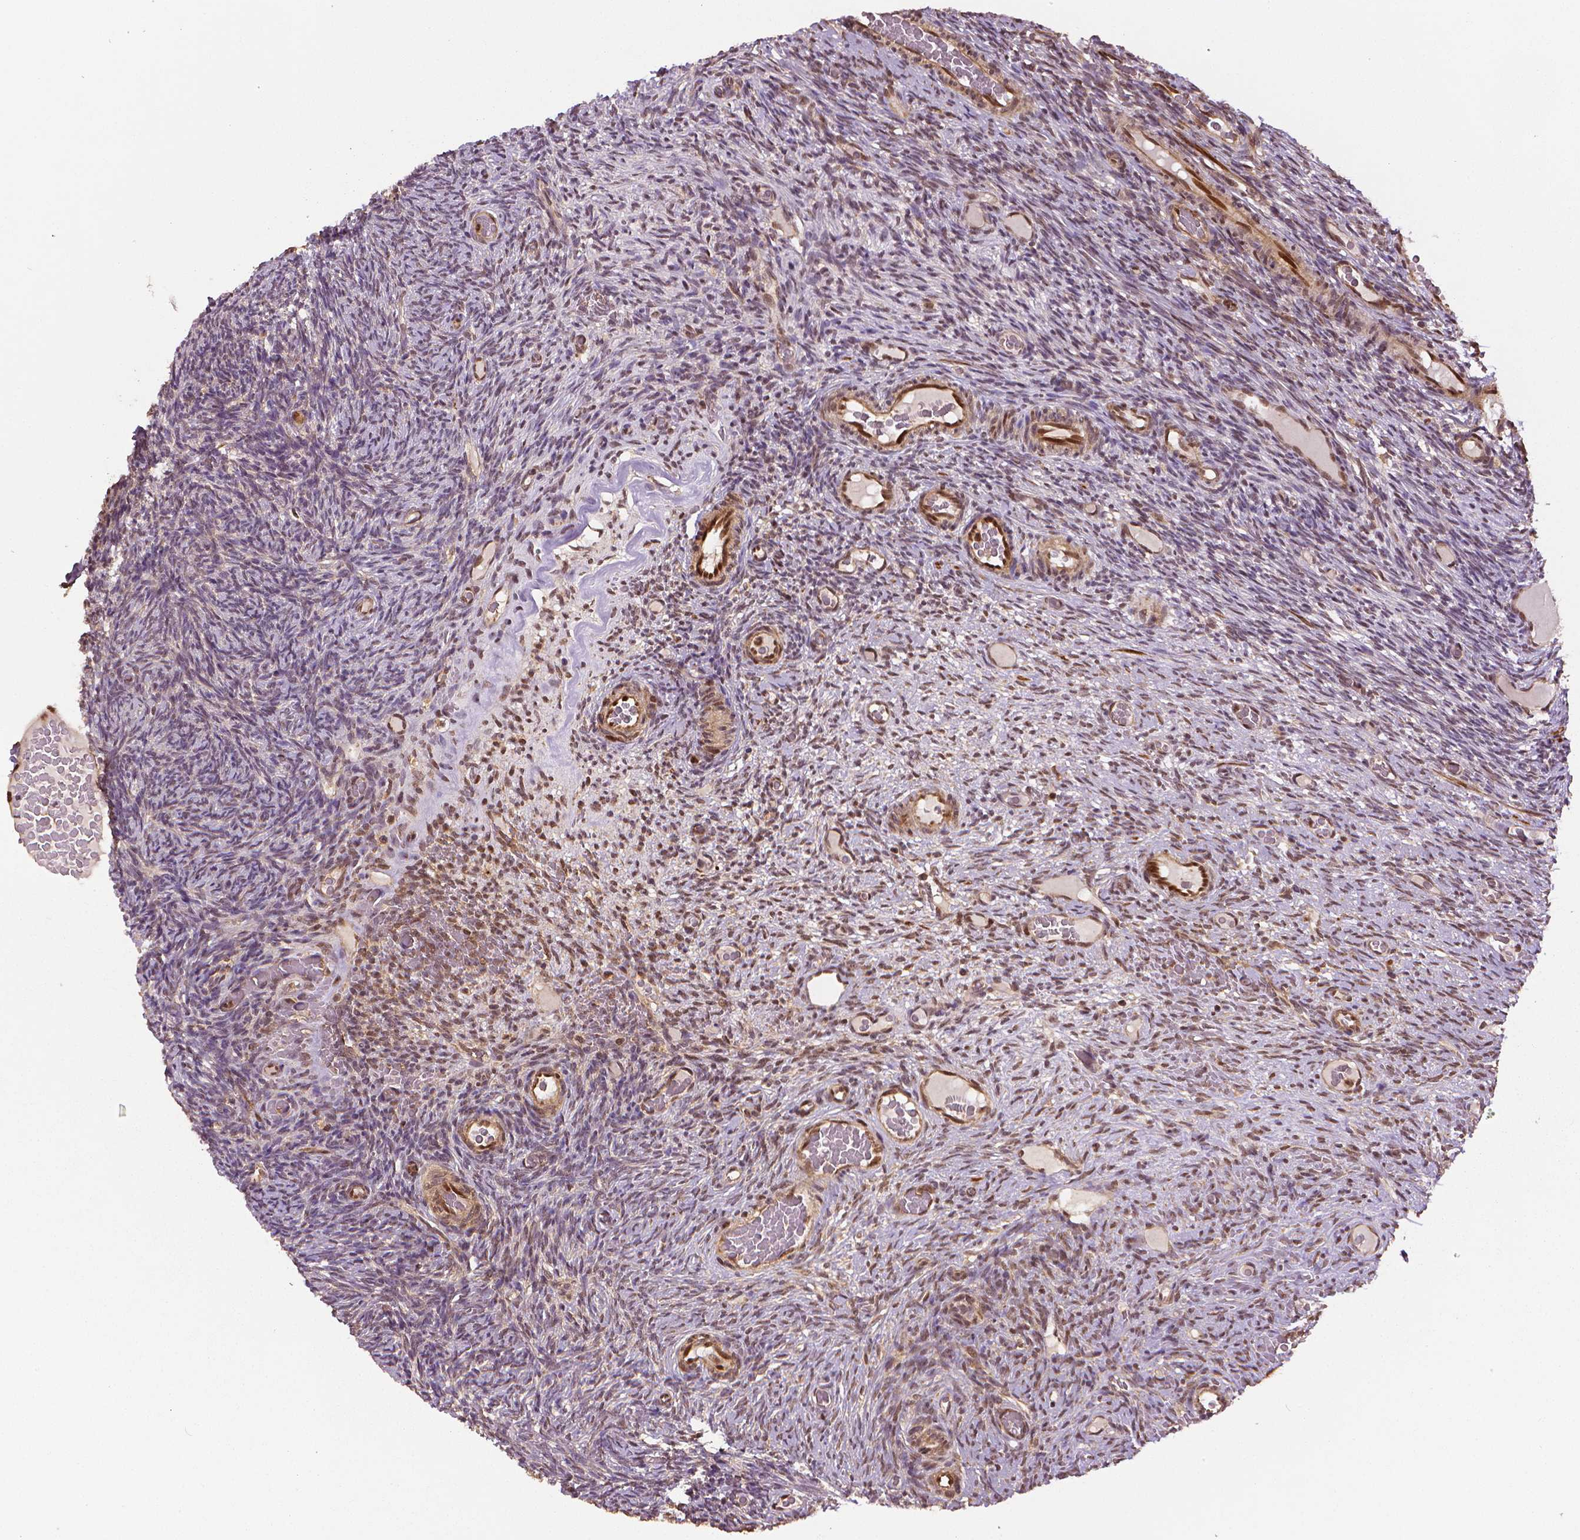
{"staining": {"intensity": "strong", "quantity": ">75%", "location": "nuclear"}, "tissue": "ovary", "cell_type": "Follicle cells", "image_type": "normal", "snomed": [{"axis": "morphology", "description": "Normal tissue, NOS"}, {"axis": "topography", "description": "Ovary"}], "caption": "Immunohistochemical staining of benign human ovary demonstrates >75% levels of strong nuclear protein staining in about >75% of follicle cells. The staining is performed using DAB (3,3'-diaminobenzidine) brown chromogen to label protein expression. The nuclei are counter-stained blue using hematoxylin.", "gene": "STAT3", "patient": {"sex": "female", "age": 34}}